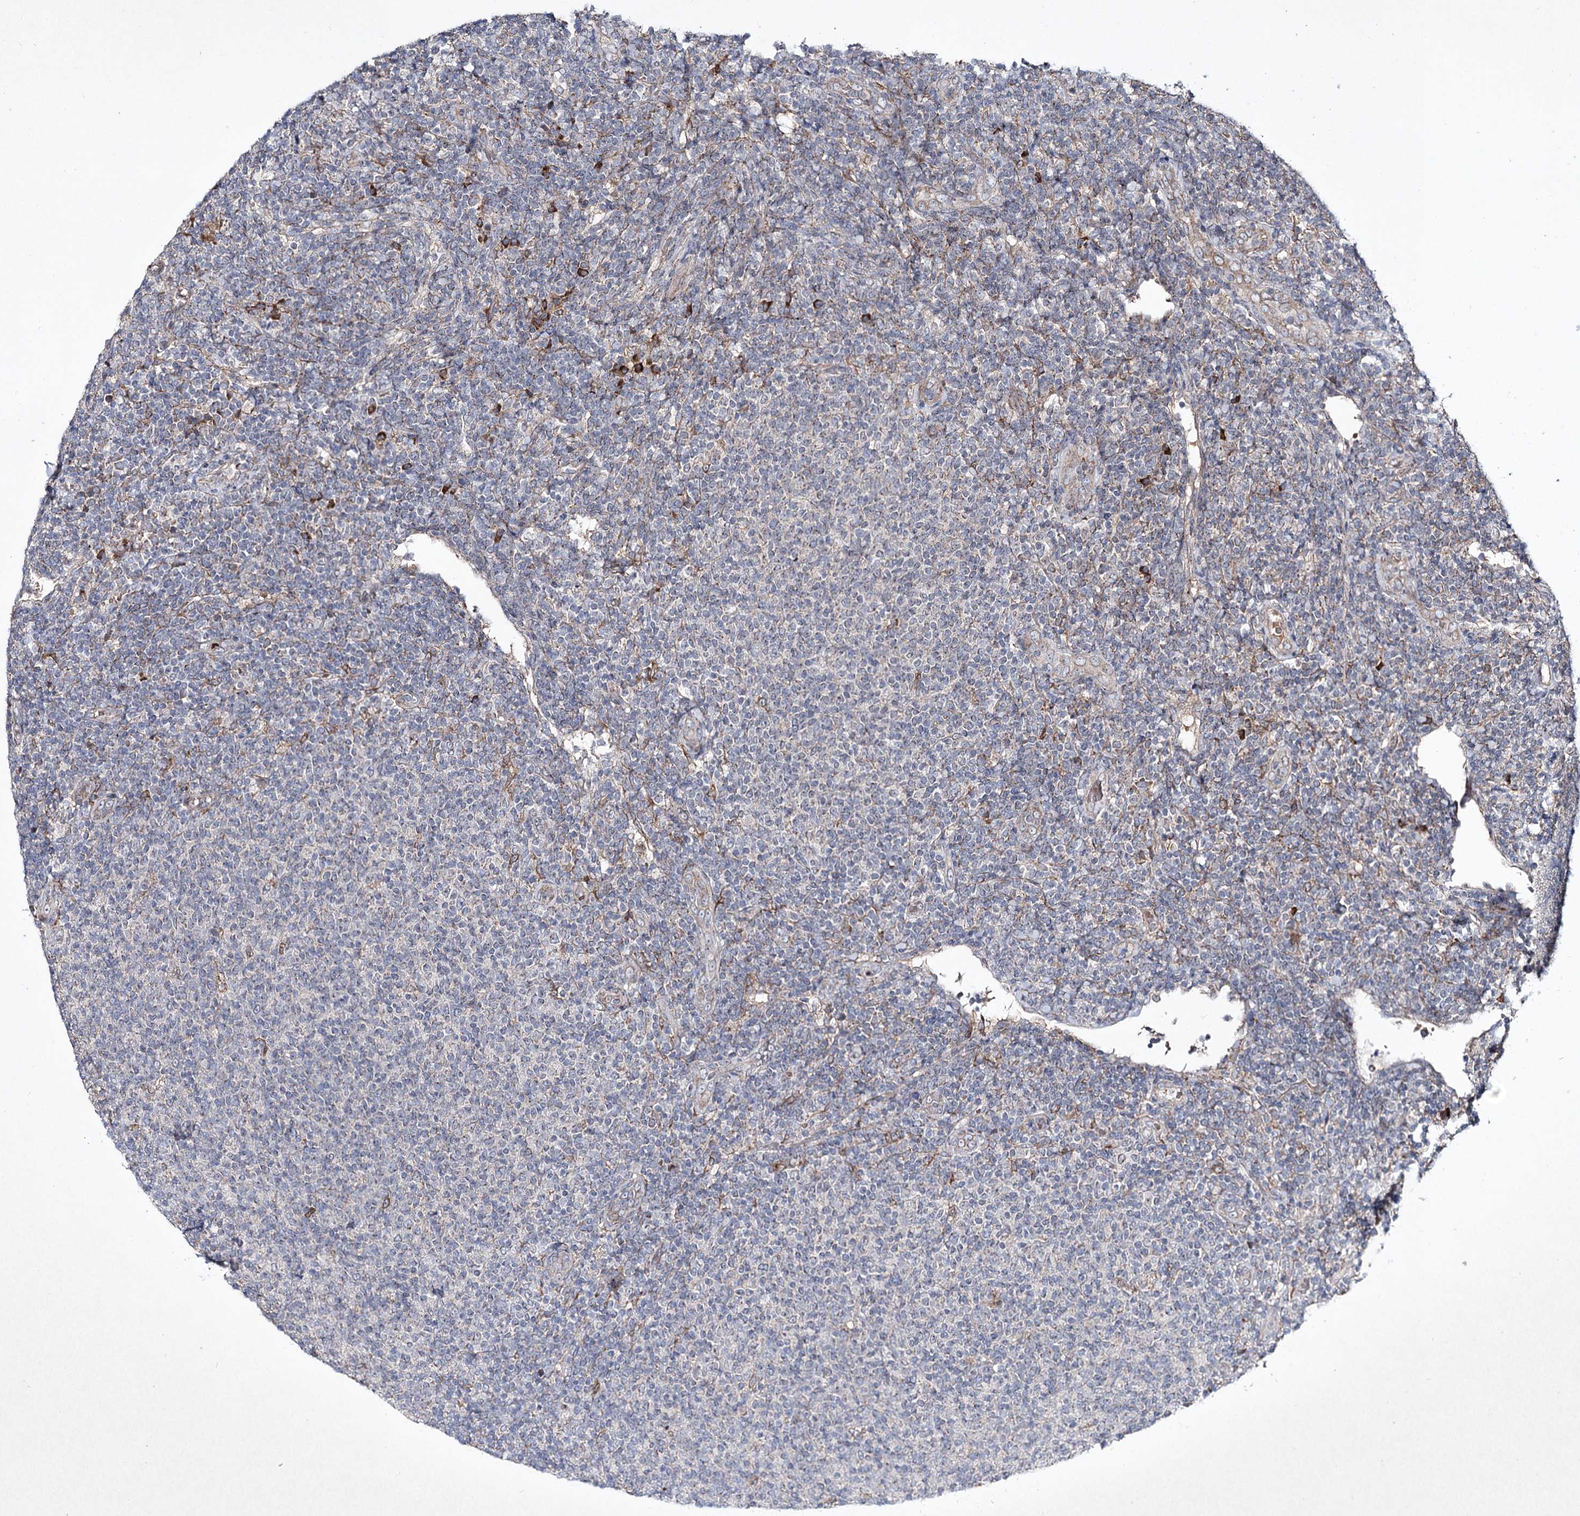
{"staining": {"intensity": "negative", "quantity": "none", "location": "none"}, "tissue": "lymphoma", "cell_type": "Tumor cells", "image_type": "cancer", "snomed": [{"axis": "morphology", "description": "Malignant lymphoma, non-Hodgkin's type, Low grade"}, {"axis": "topography", "description": "Lymph node"}], "caption": "High power microscopy photomicrograph of an IHC micrograph of low-grade malignant lymphoma, non-Hodgkin's type, revealing no significant expression in tumor cells.", "gene": "ALG9", "patient": {"sex": "male", "age": 66}}